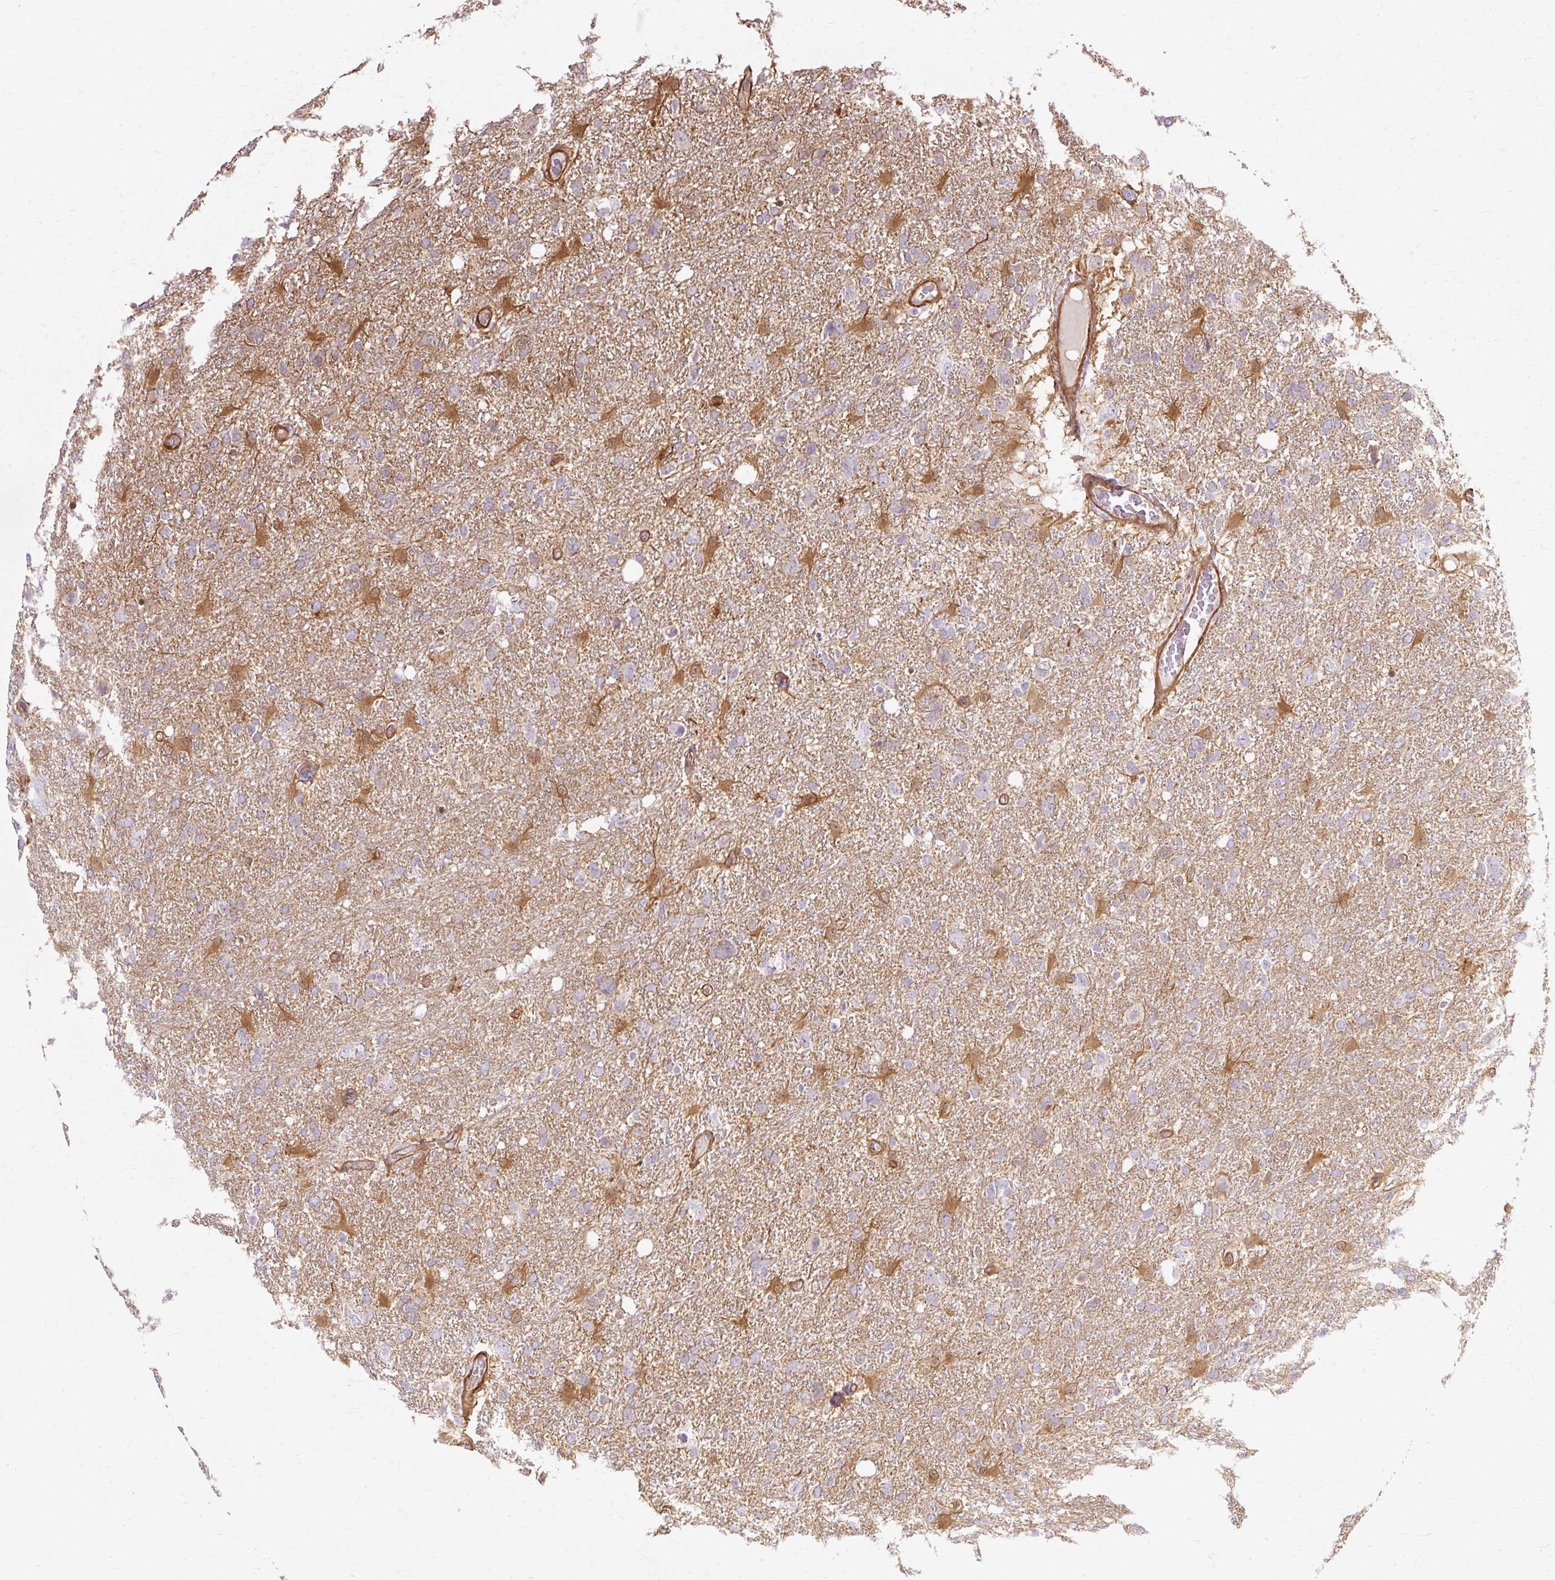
{"staining": {"intensity": "negative", "quantity": "none", "location": "none"}, "tissue": "glioma", "cell_type": "Tumor cells", "image_type": "cancer", "snomed": [{"axis": "morphology", "description": "Glioma, malignant, High grade"}, {"axis": "topography", "description": "Brain"}], "caption": "Immunohistochemical staining of malignant high-grade glioma shows no significant positivity in tumor cells. (DAB (3,3'-diaminobenzidine) IHC, high magnification).", "gene": "CNN3", "patient": {"sex": "male", "age": 61}}